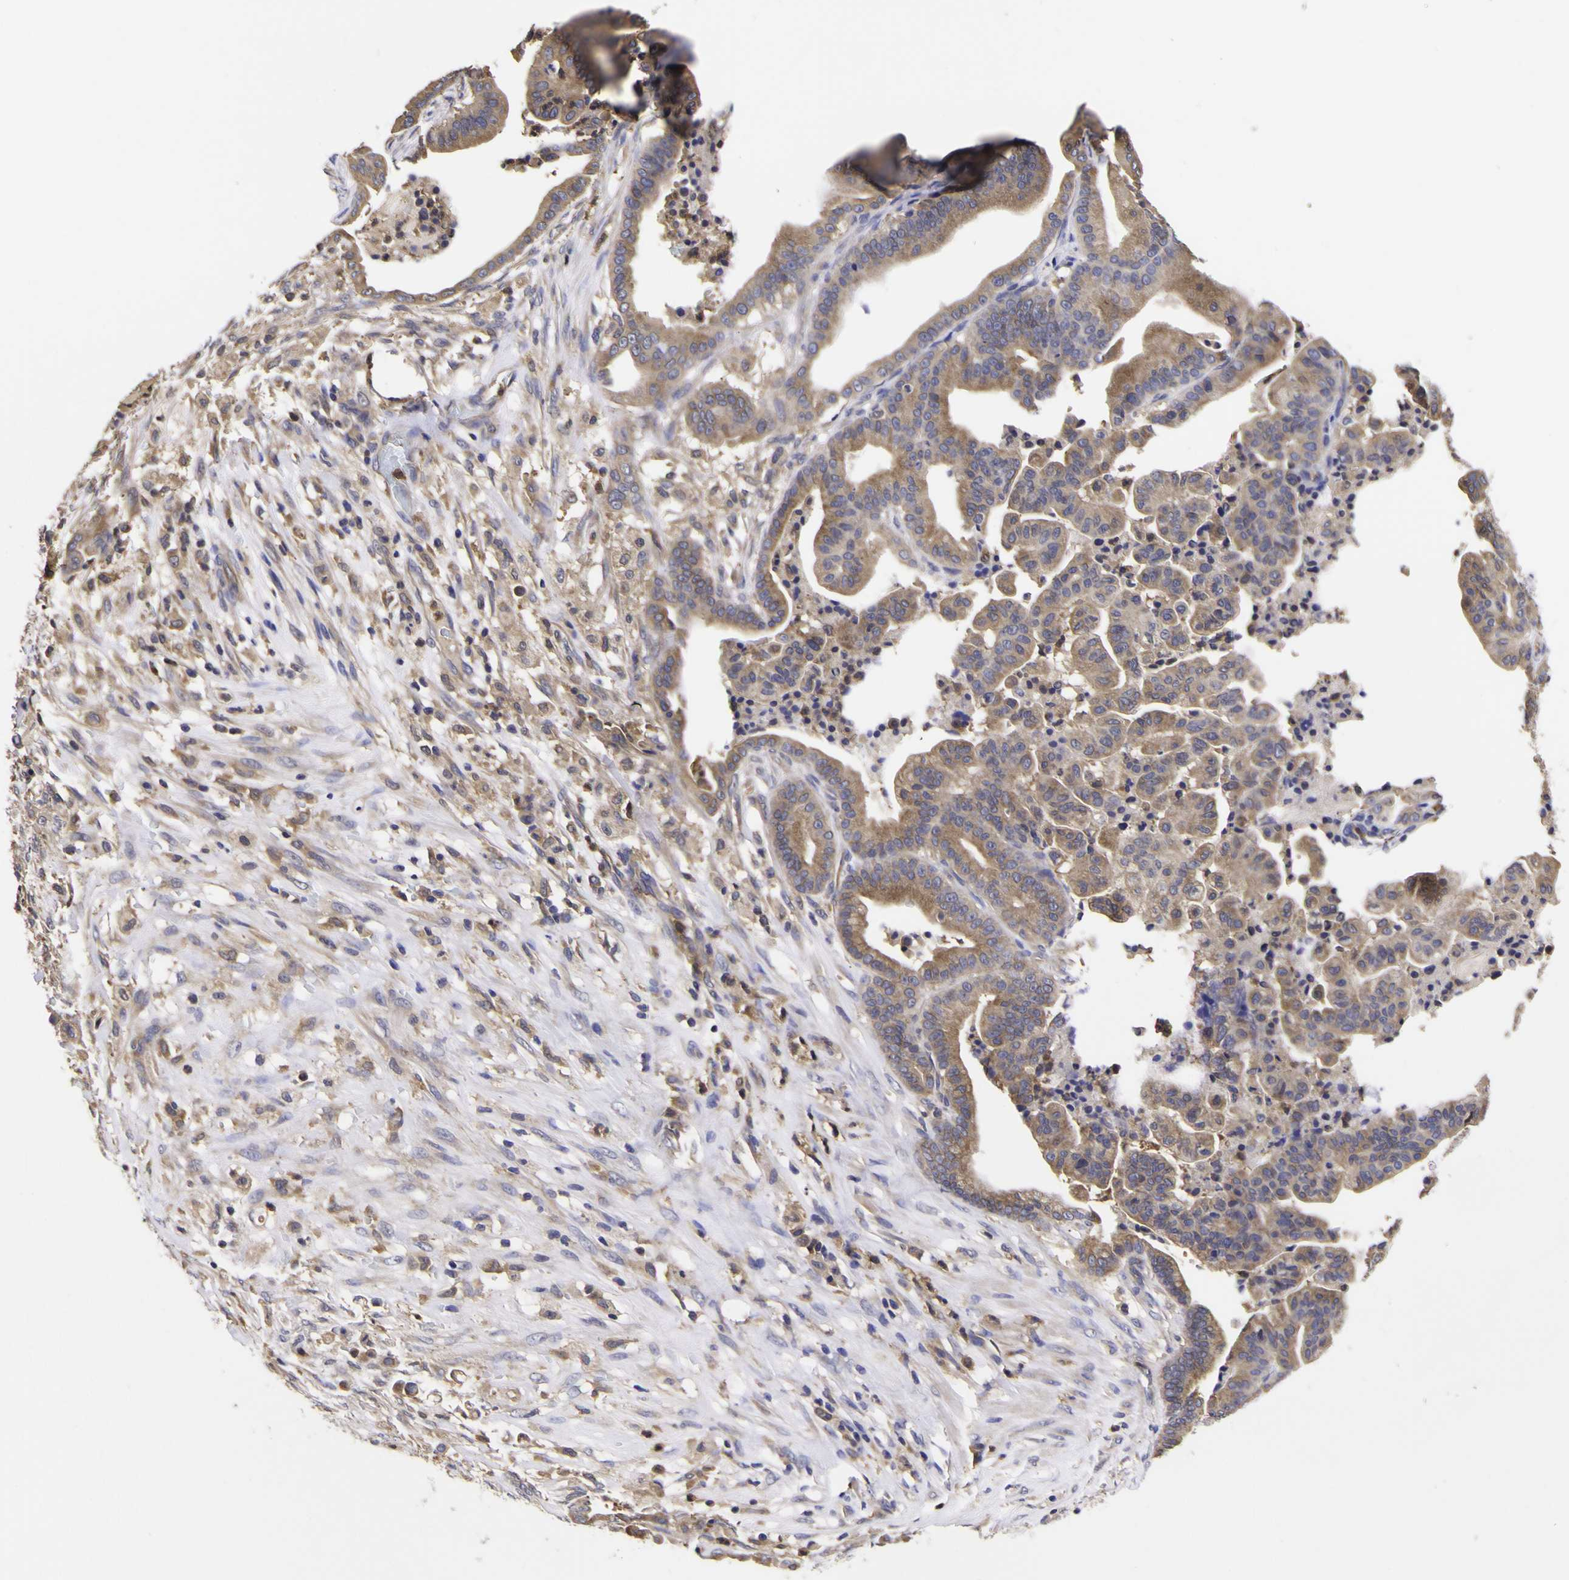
{"staining": {"intensity": "weak", "quantity": ">75%", "location": "cytoplasmic/membranous"}, "tissue": "pancreatic cancer", "cell_type": "Tumor cells", "image_type": "cancer", "snomed": [{"axis": "morphology", "description": "Adenocarcinoma, NOS"}, {"axis": "topography", "description": "Pancreas"}], "caption": "Adenocarcinoma (pancreatic) tissue demonstrates weak cytoplasmic/membranous expression in about >75% of tumor cells, visualized by immunohistochemistry.", "gene": "MAPK14", "patient": {"sex": "male", "age": 63}}